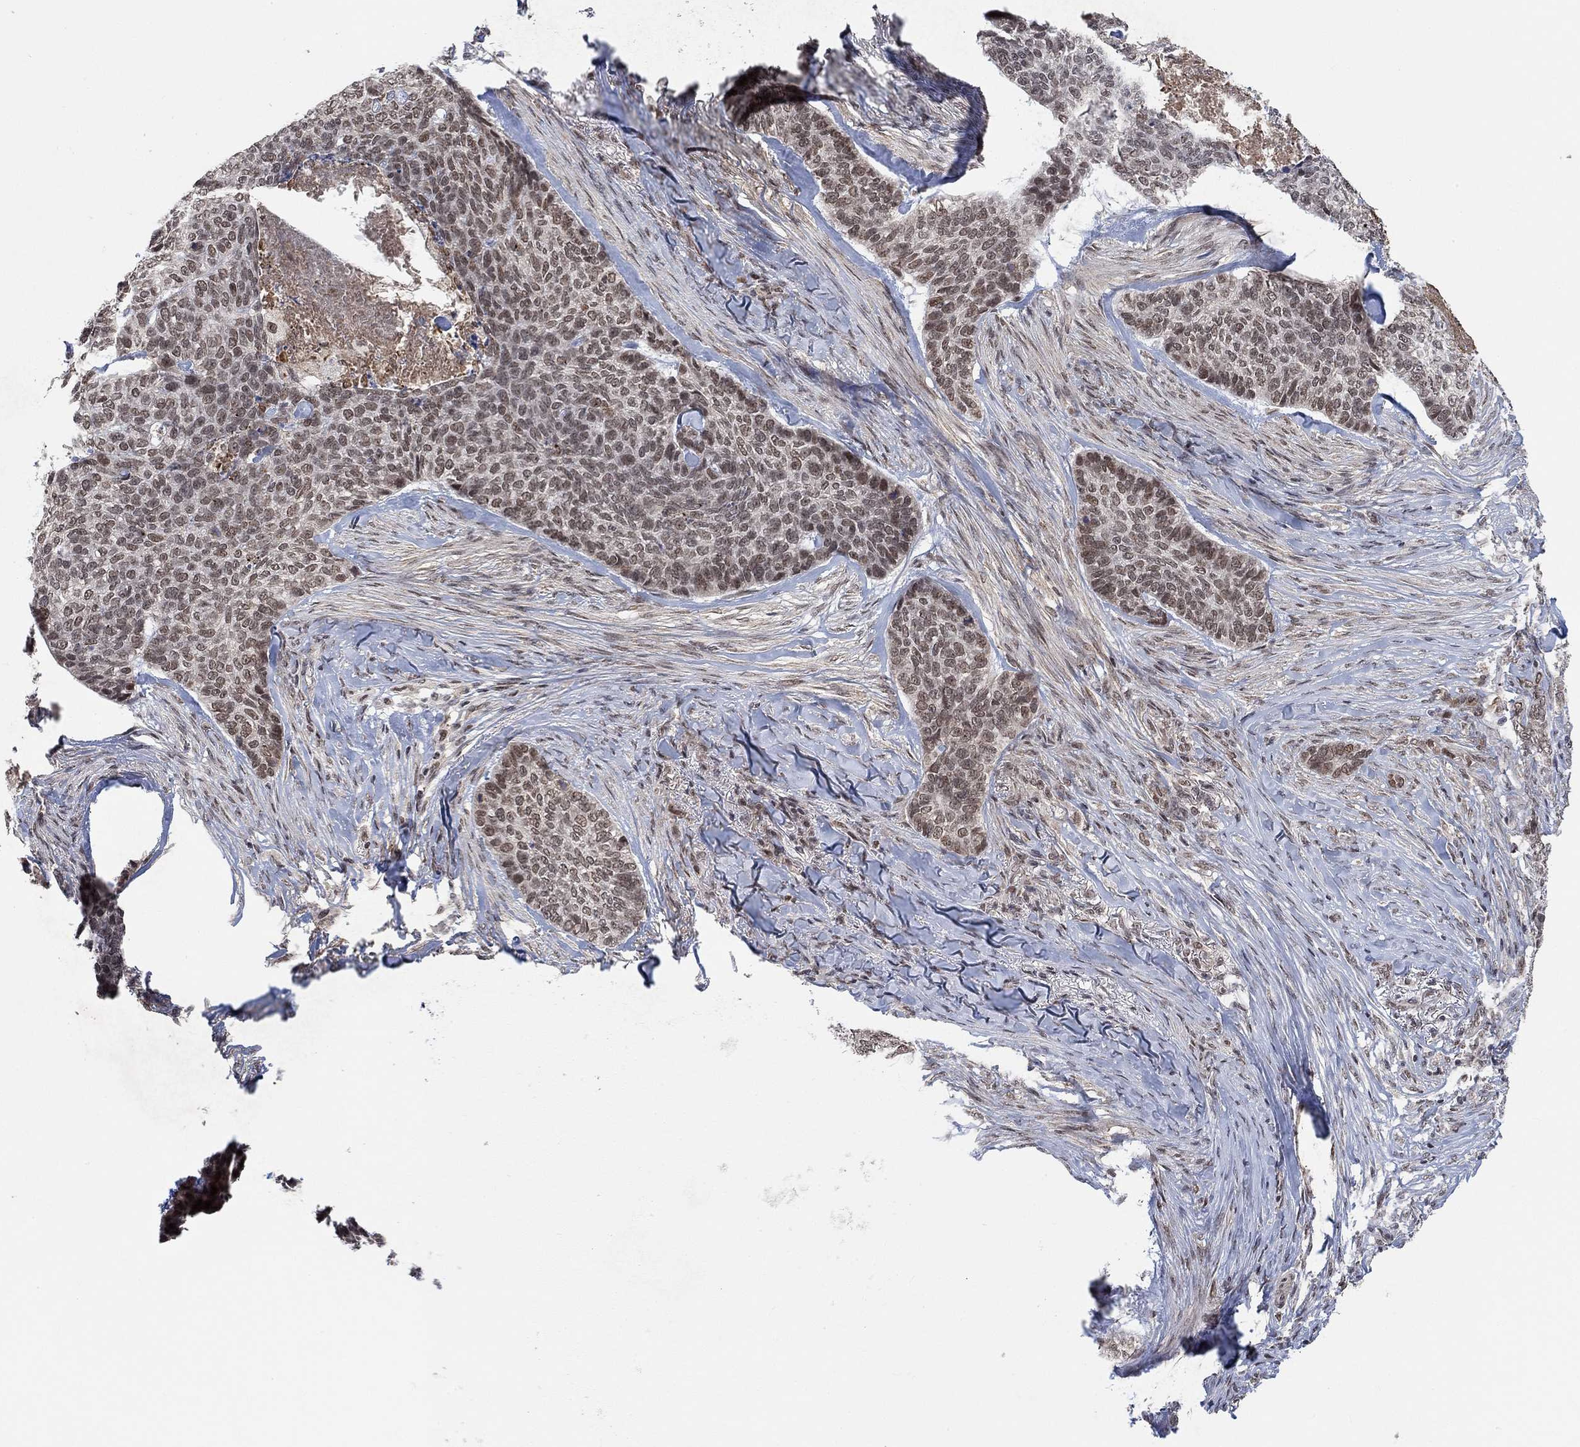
{"staining": {"intensity": "moderate", "quantity": "25%-75%", "location": "nuclear"}, "tissue": "skin cancer", "cell_type": "Tumor cells", "image_type": "cancer", "snomed": [{"axis": "morphology", "description": "Basal cell carcinoma"}, {"axis": "topography", "description": "Skin"}], "caption": "An image of human skin basal cell carcinoma stained for a protein demonstrates moderate nuclear brown staining in tumor cells.", "gene": "THAP8", "patient": {"sex": "female", "age": 69}}